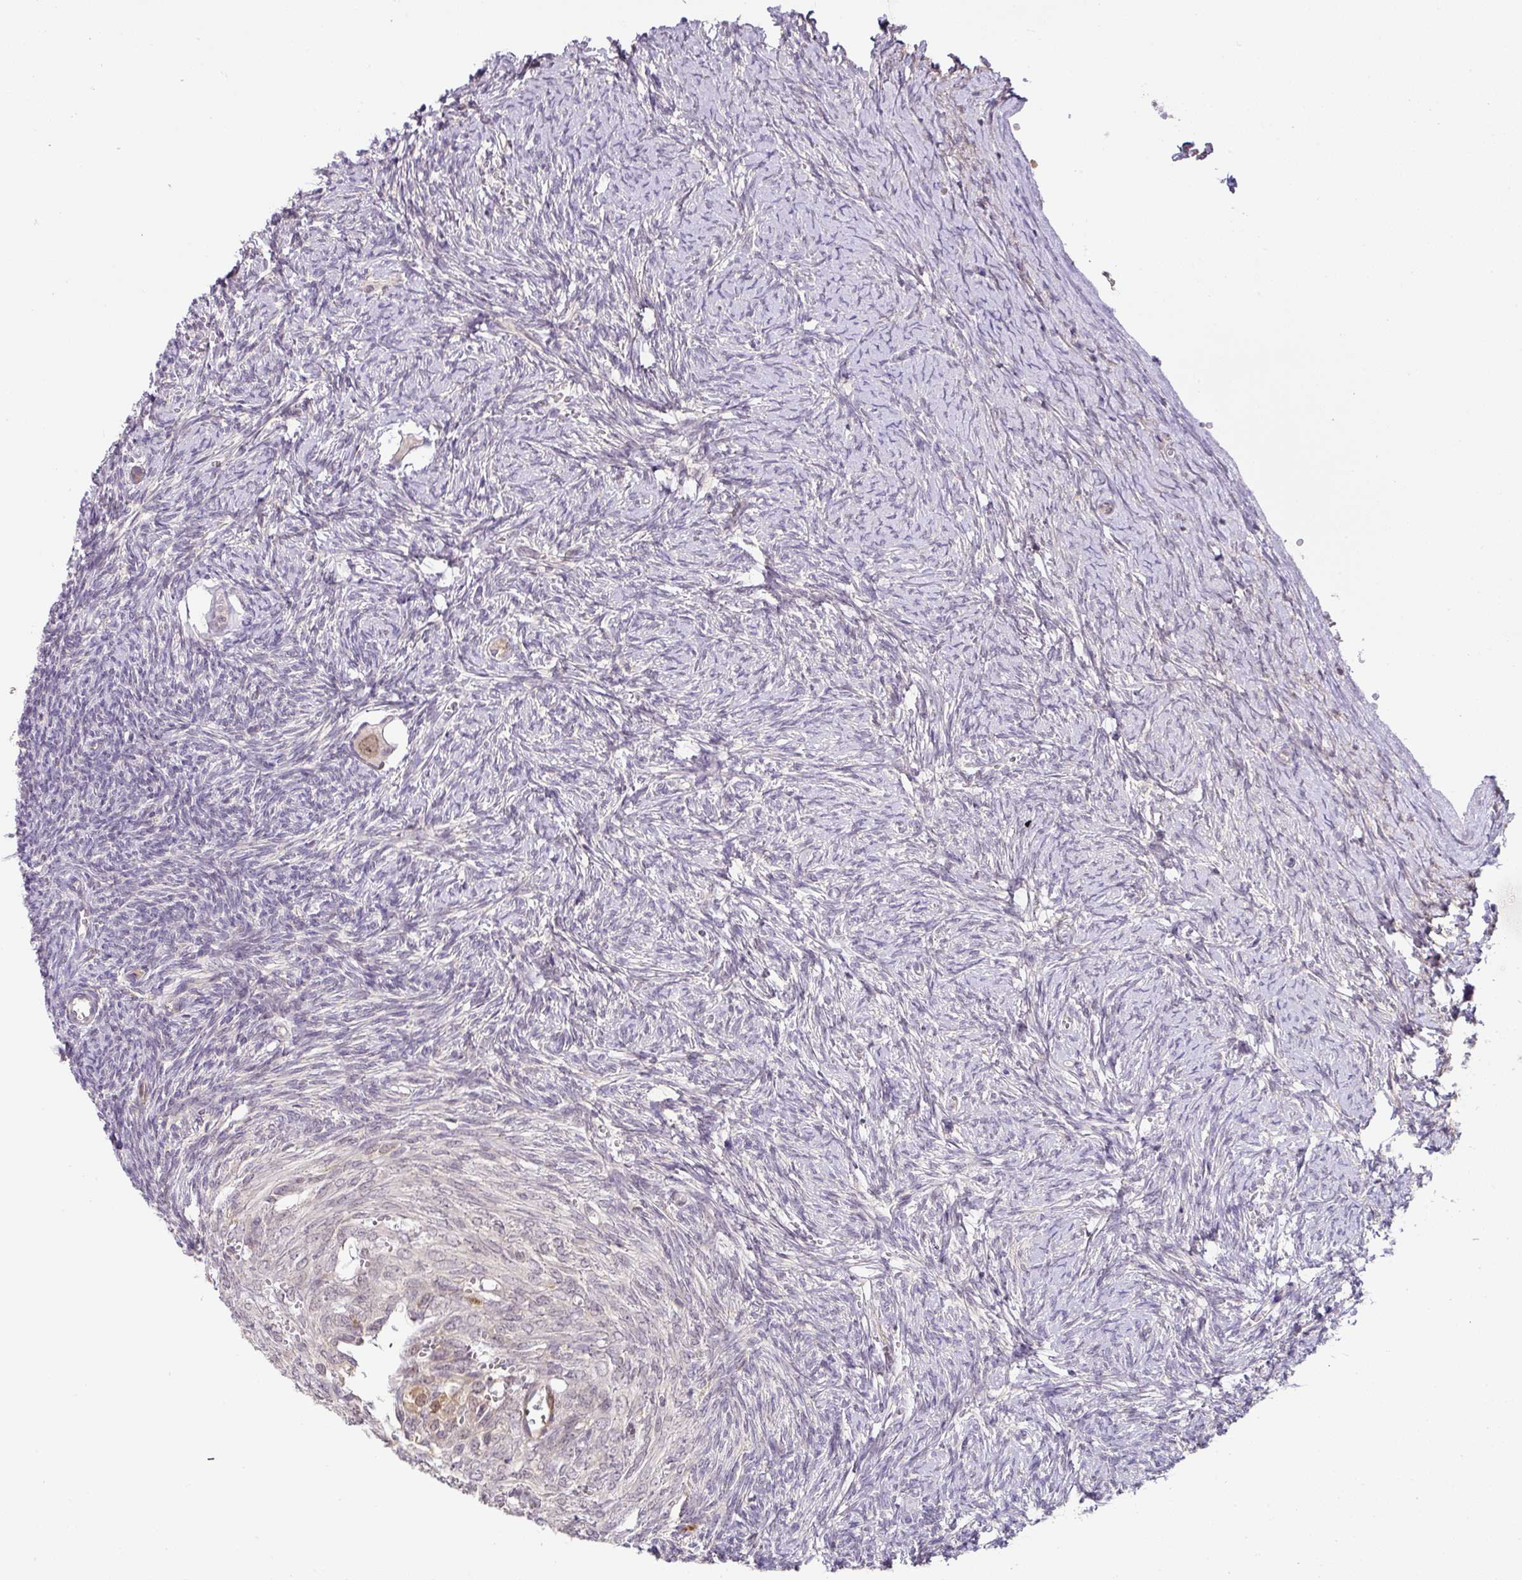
{"staining": {"intensity": "weak", "quantity": "25%-75%", "location": "nuclear"}, "tissue": "ovary", "cell_type": "Follicle cells", "image_type": "normal", "snomed": [{"axis": "morphology", "description": "Normal tissue, NOS"}, {"axis": "topography", "description": "Ovary"}], "caption": "Protein expression analysis of unremarkable ovary demonstrates weak nuclear expression in about 25%-75% of follicle cells.", "gene": "GCNT7", "patient": {"sex": "female", "age": 39}}